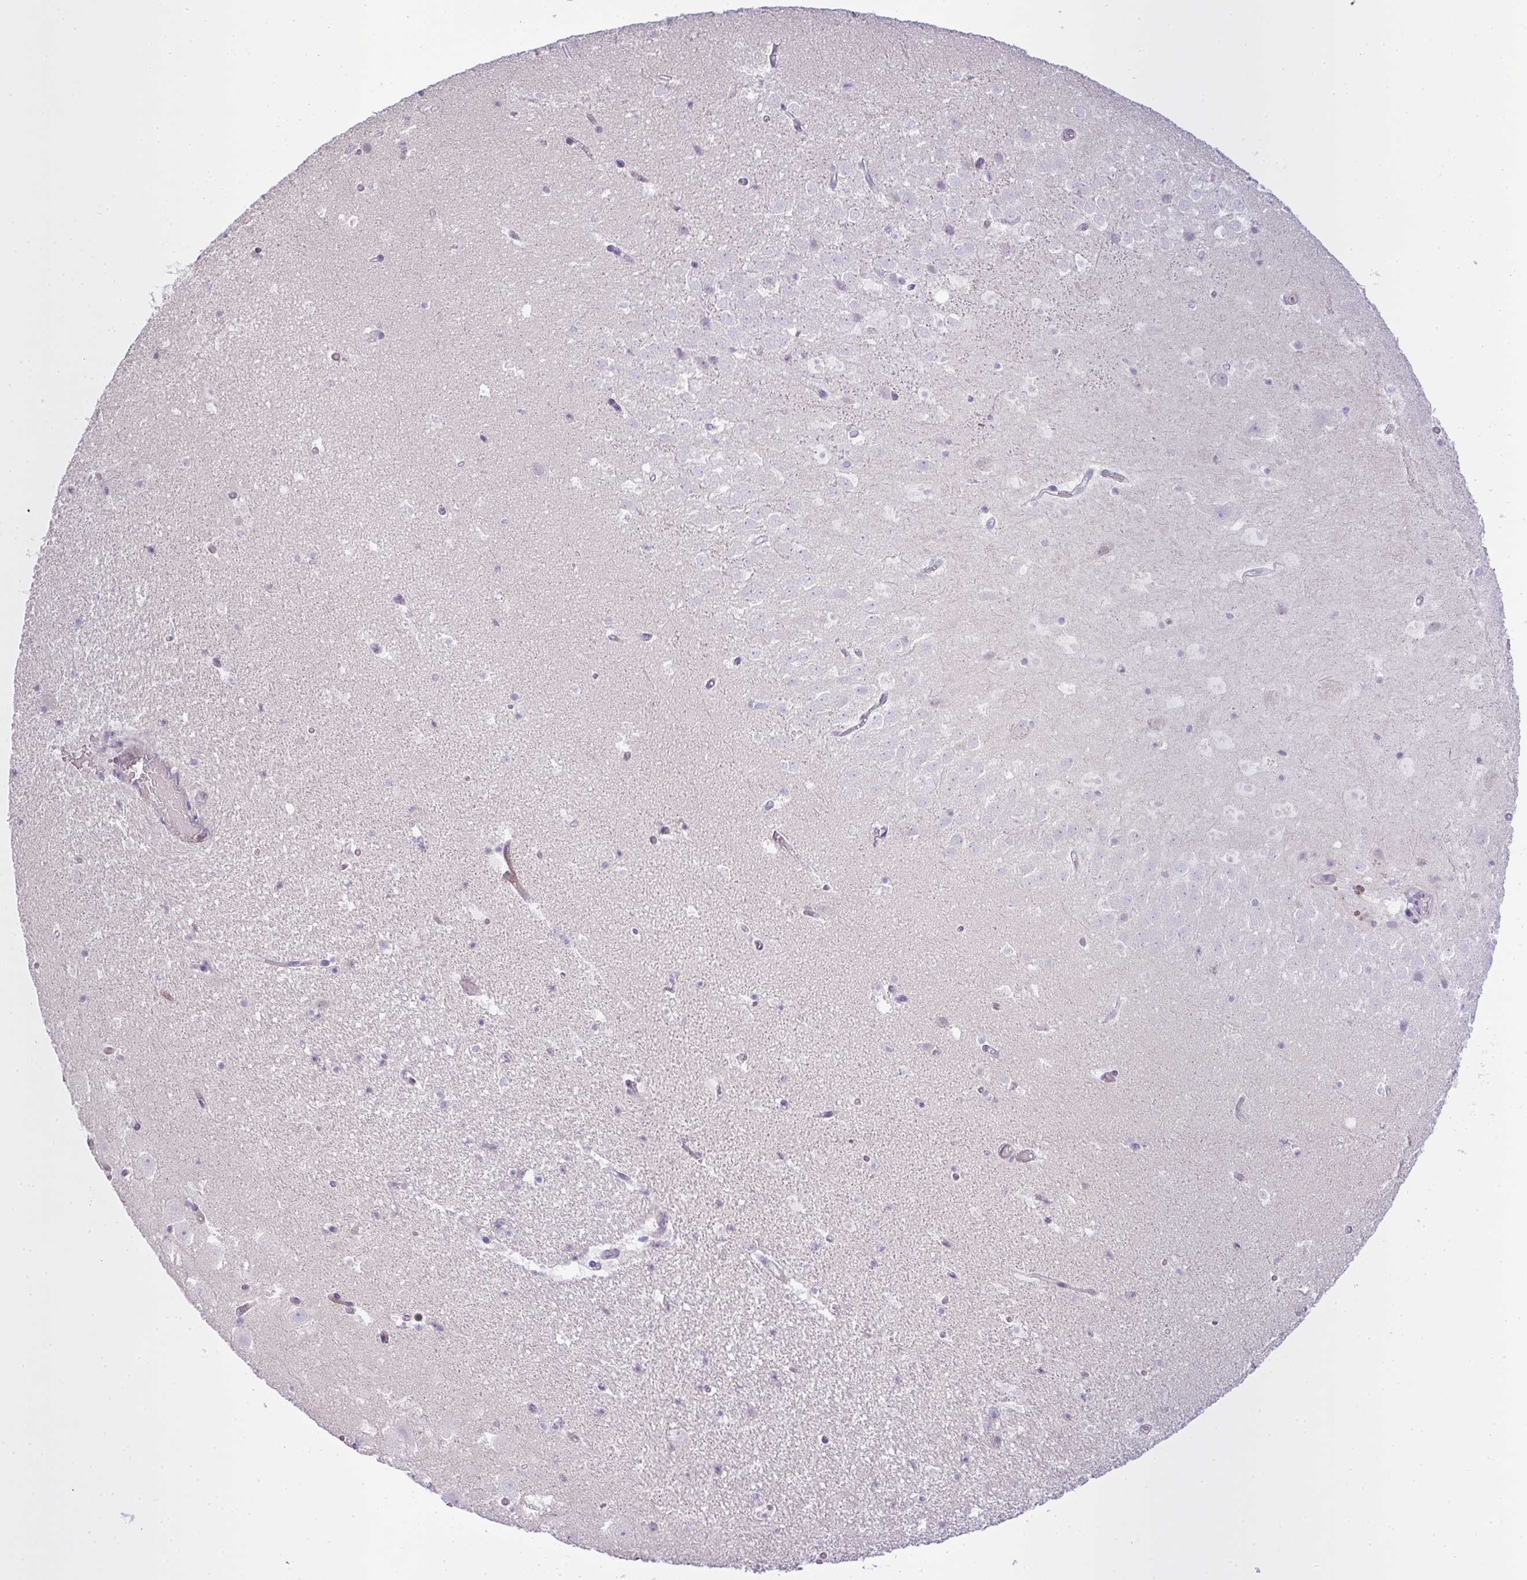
{"staining": {"intensity": "negative", "quantity": "none", "location": "none"}, "tissue": "hippocampus", "cell_type": "Glial cells", "image_type": "normal", "snomed": [{"axis": "morphology", "description": "Normal tissue, NOS"}, {"axis": "topography", "description": "Hippocampus"}], "caption": "A histopathology image of hippocampus stained for a protein displays no brown staining in glial cells.", "gene": "SIRPB2", "patient": {"sex": "female", "age": 42}}